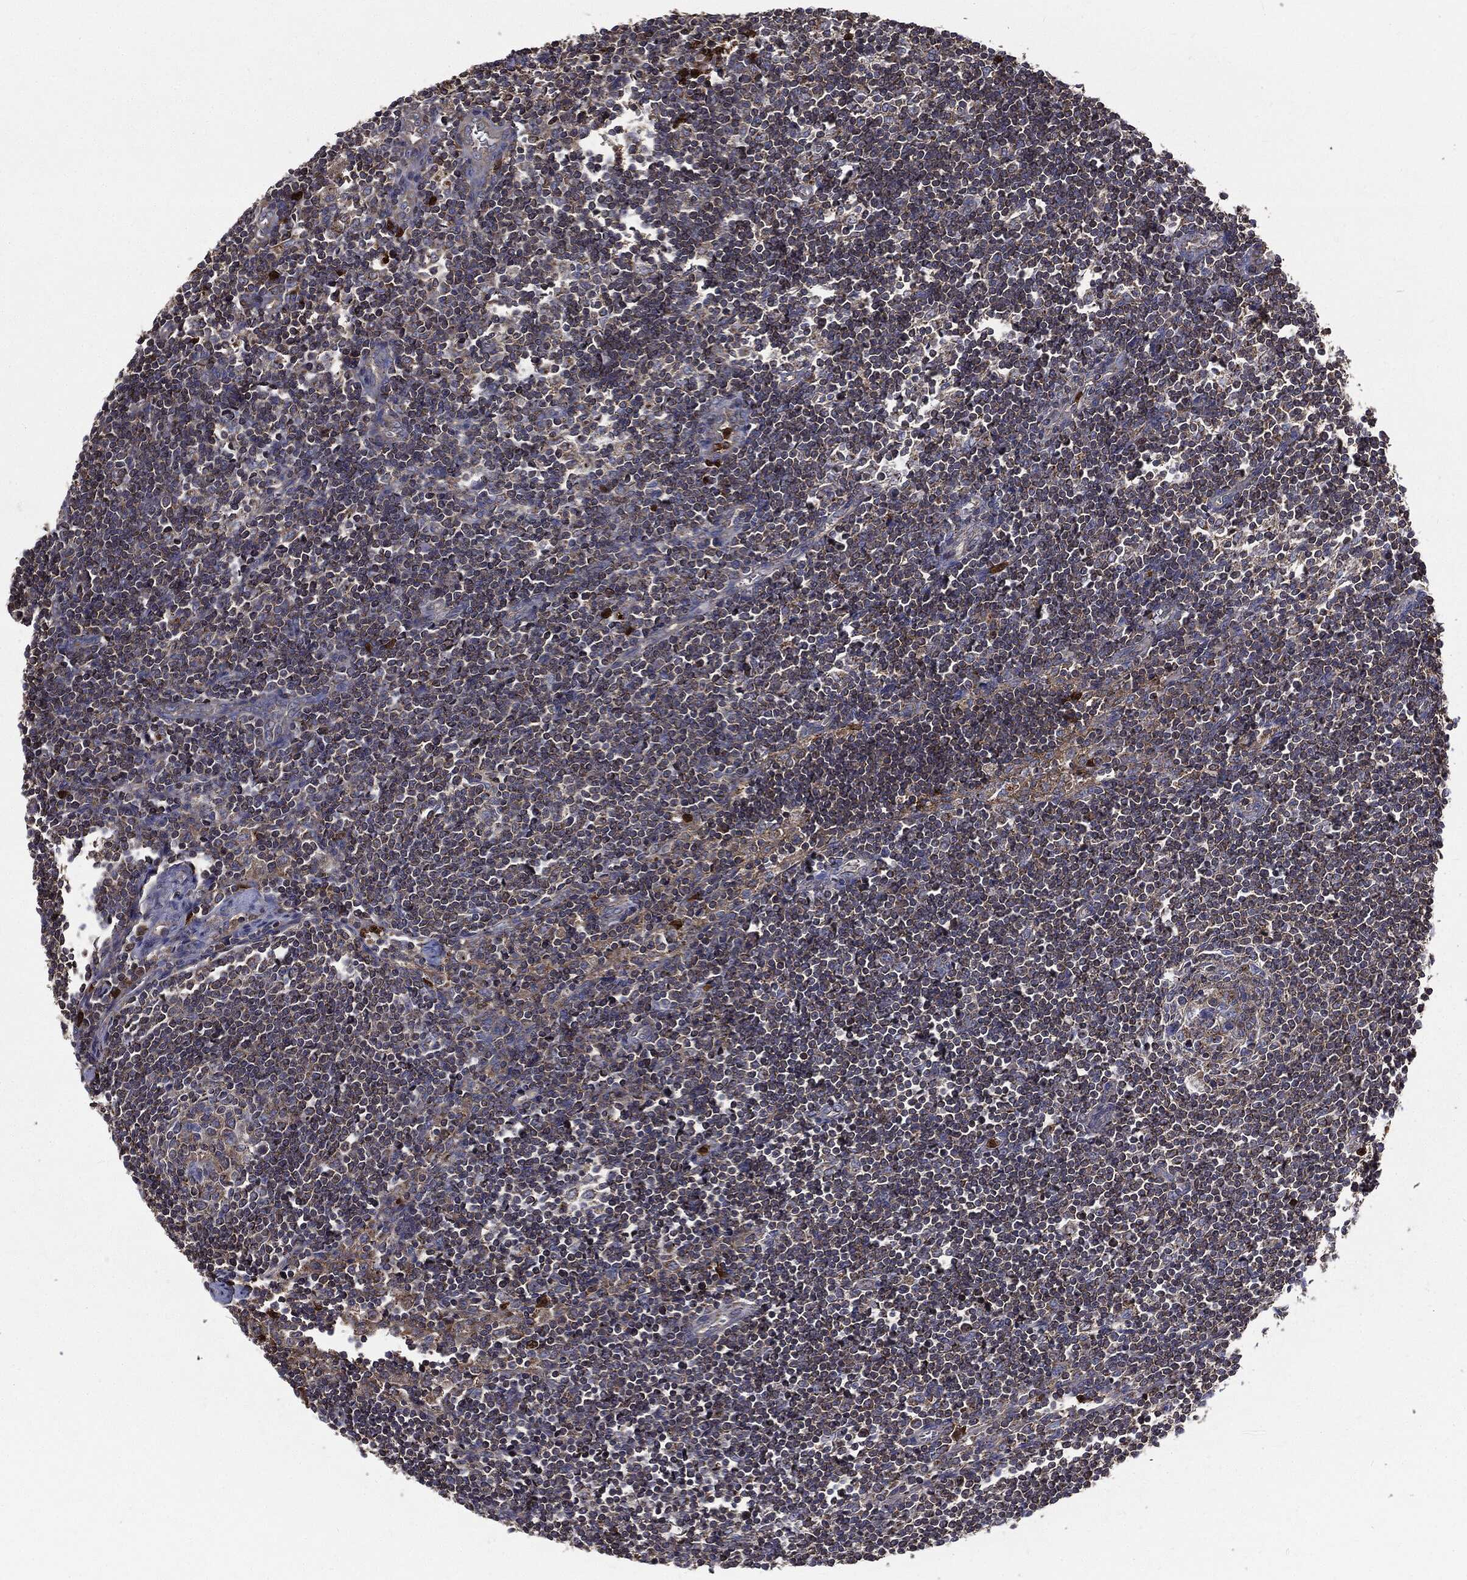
{"staining": {"intensity": "moderate", "quantity": ">75%", "location": "cytoplasmic/membranous"}, "tissue": "lymph node", "cell_type": "Germinal center cells", "image_type": "normal", "snomed": [{"axis": "morphology", "description": "Normal tissue, NOS"}, {"axis": "morphology", "description": "Adenocarcinoma, NOS"}, {"axis": "topography", "description": "Lymph node"}, {"axis": "topography", "description": "Pancreas"}], "caption": "Immunohistochemical staining of normal lymph node displays moderate cytoplasmic/membranous protein expression in approximately >75% of germinal center cells. (DAB (3,3'-diaminobenzidine) IHC with brightfield microscopy, high magnification).", "gene": "PDCD6IP", "patient": {"sex": "female", "age": 58}}